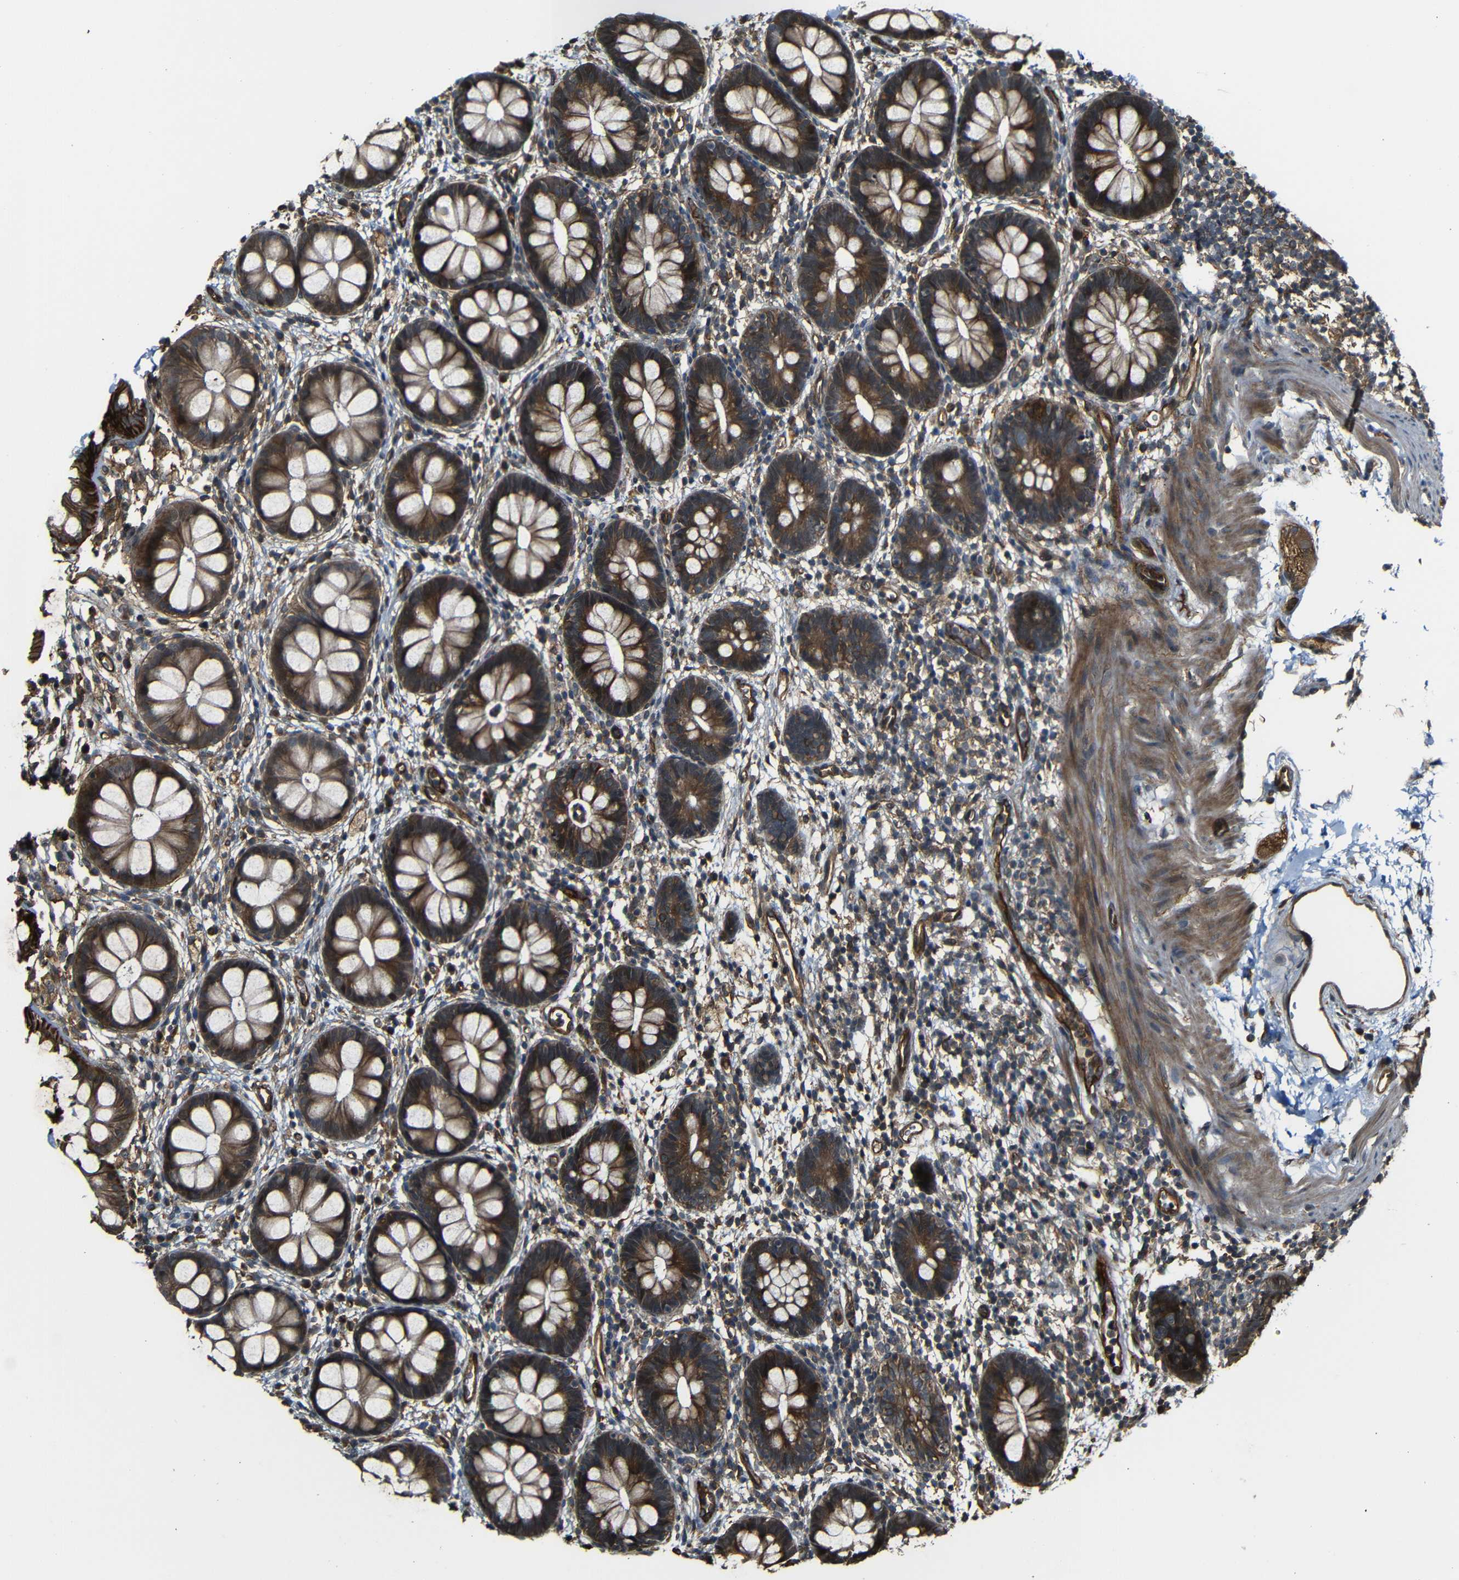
{"staining": {"intensity": "strong", "quantity": ">75%", "location": "cytoplasmic/membranous"}, "tissue": "rectum", "cell_type": "Glandular cells", "image_type": "normal", "snomed": [{"axis": "morphology", "description": "Normal tissue, NOS"}, {"axis": "topography", "description": "Rectum"}], "caption": "Immunohistochemistry image of benign rectum: rectum stained using immunohistochemistry demonstrates high levels of strong protein expression localized specifically in the cytoplasmic/membranous of glandular cells, appearing as a cytoplasmic/membranous brown color.", "gene": "RELL1", "patient": {"sex": "female", "age": 24}}